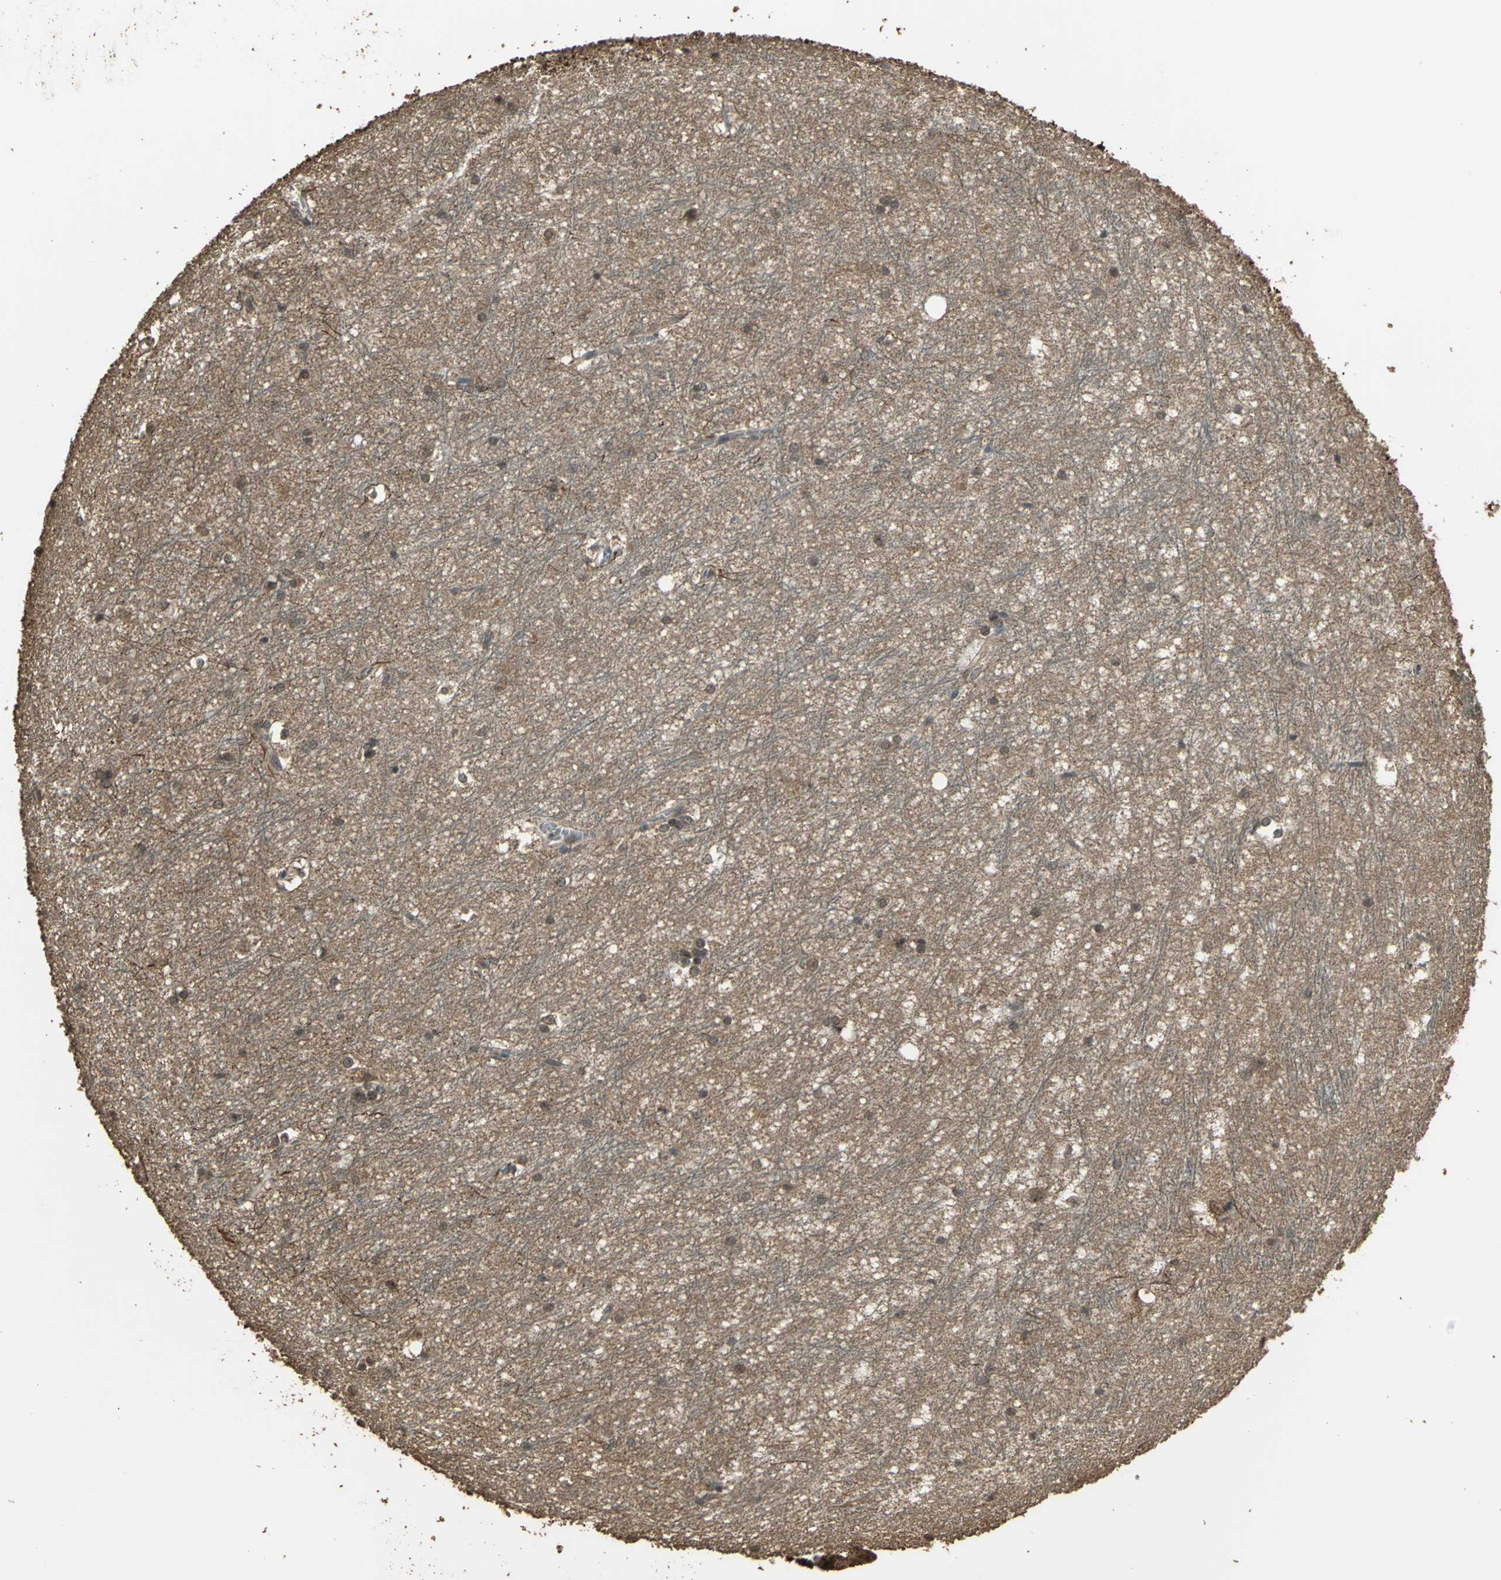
{"staining": {"intensity": "weak", "quantity": "25%-75%", "location": "cytoplasmic/membranous"}, "tissue": "hippocampus", "cell_type": "Glial cells", "image_type": "normal", "snomed": [{"axis": "morphology", "description": "Normal tissue, NOS"}, {"axis": "topography", "description": "Hippocampus"}], "caption": "Immunohistochemistry staining of unremarkable hippocampus, which reveals low levels of weak cytoplasmic/membranous positivity in approximately 25%-75% of glial cells indicating weak cytoplasmic/membranous protein positivity. The staining was performed using DAB (3,3'-diaminobenzidine) (brown) for protein detection and nuclei were counterstained in hematoxylin (blue).", "gene": "UCHL5", "patient": {"sex": "female", "age": 19}}